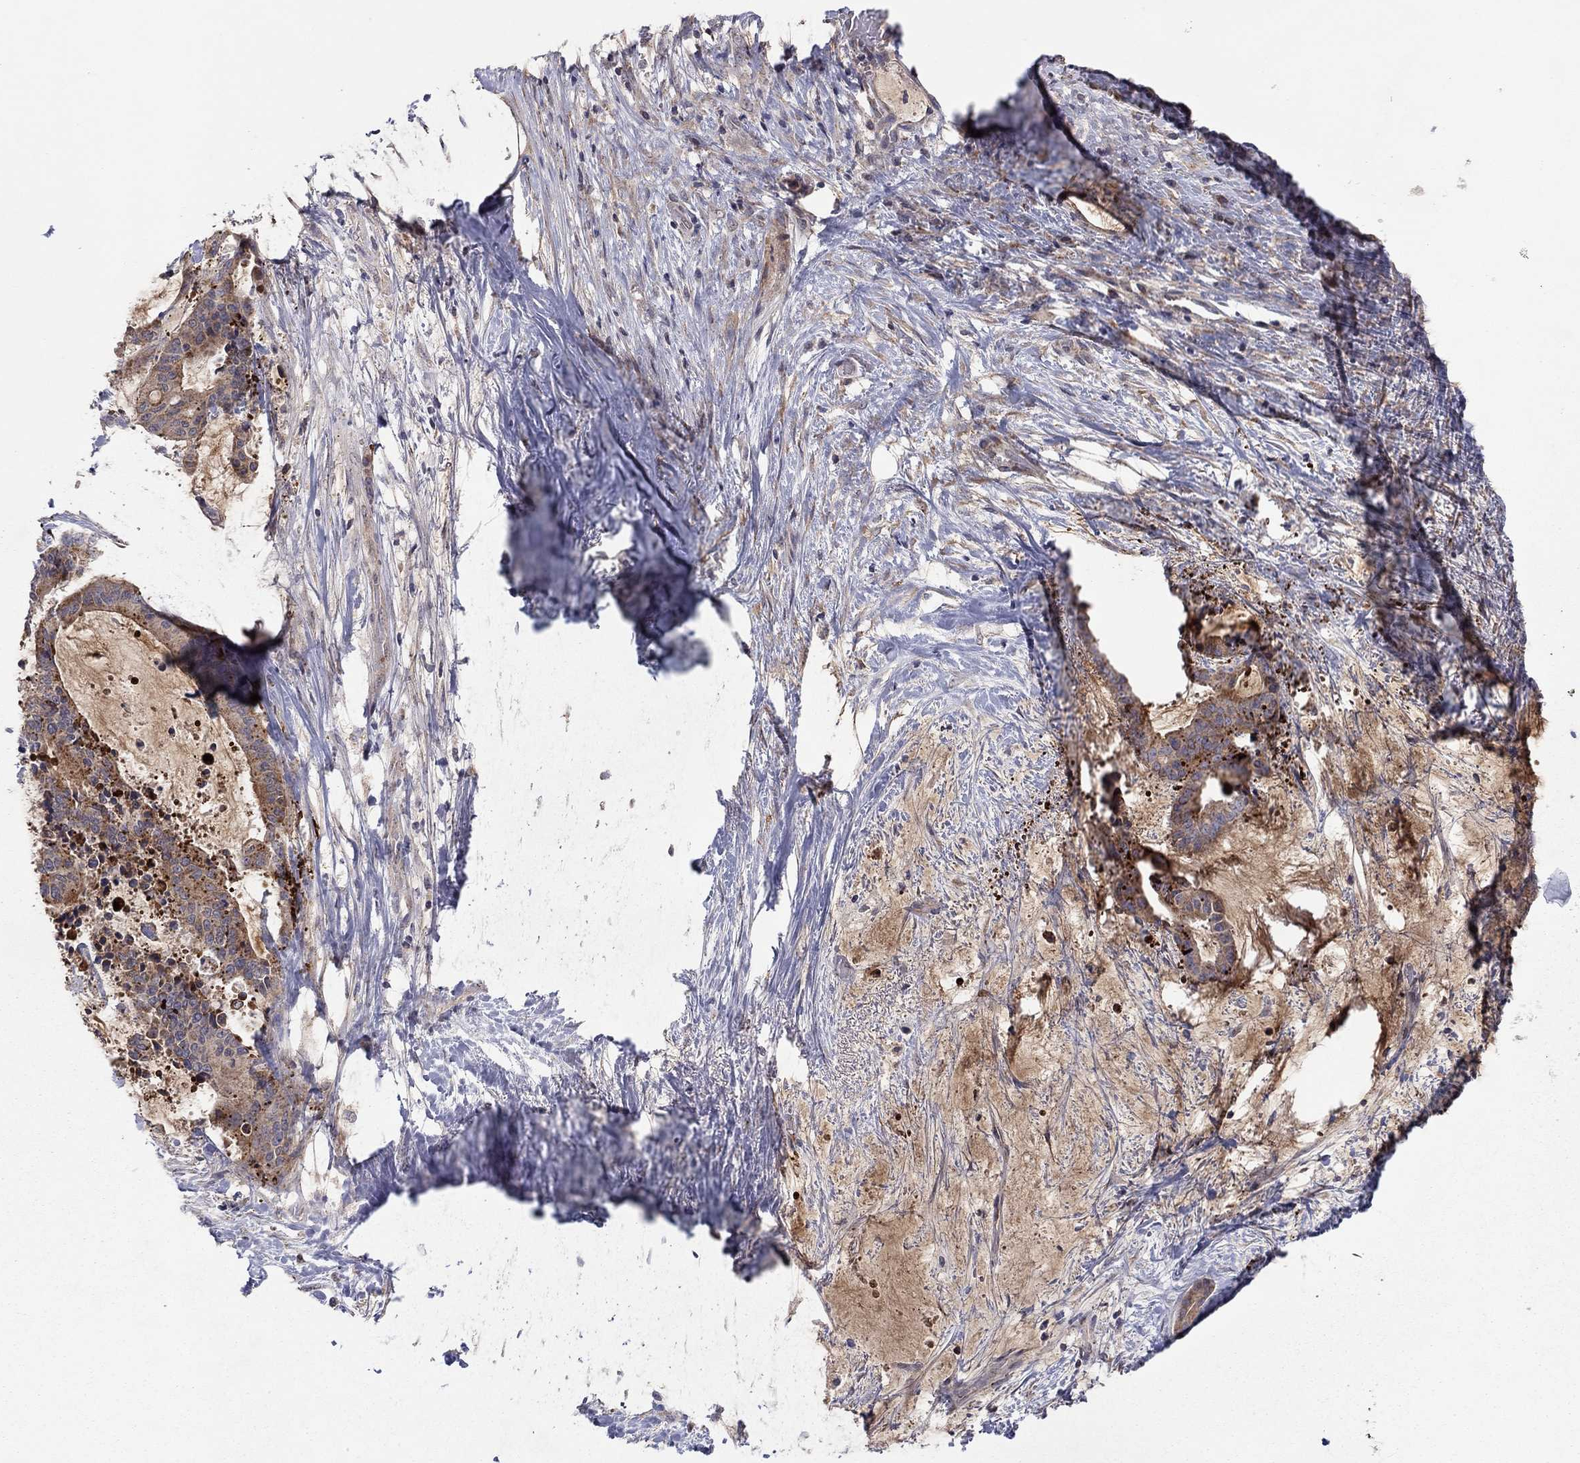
{"staining": {"intensity": "moderate", "quantity": "25%-75%", "location": "cytoplasmic/membranous"}, "tissue": "liver cancer", "cell_type": "Tumor cells", "image_type": "cancer", "snomed": [{"axis": "morphology", "description": "Cholangiocarcinoma"}, {"axis": "topography", "description": "Liver"}], "caption": "Protein expression analysis of human liver cancer (cholangiocarcinoma) reveals moderate cytoplasmic/membranous staining in about 25%-75% of tumor cells.", "gene": "CRACDL", "patient": {"sex": "female", "age": 73}}